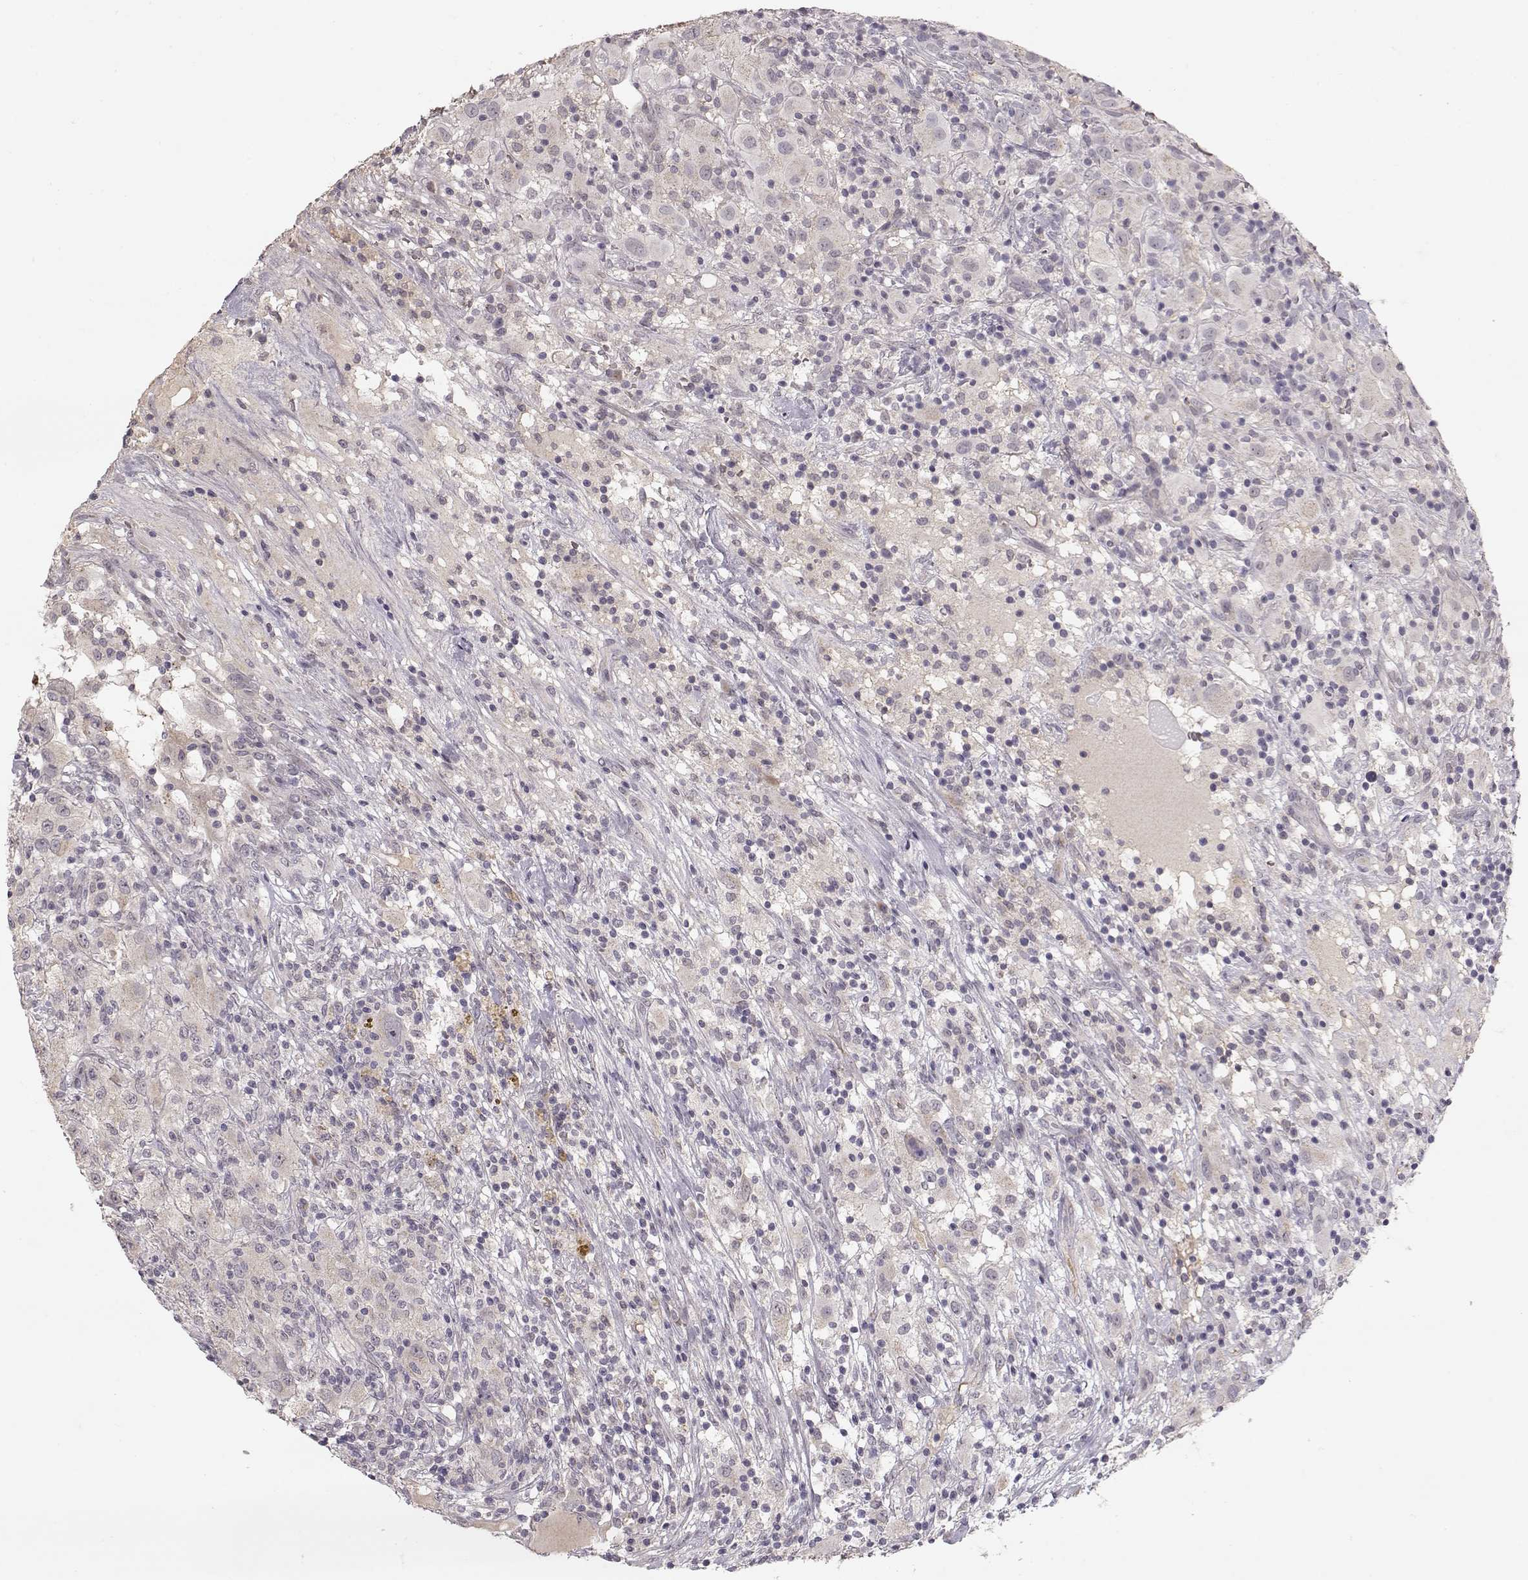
{"staining": {"intensity": "negative", "quantity": "none", "location": "none"}, "tissue": "renal cancer", "cell_type": "Tumor cells", "image_type": "cancer", "snomed": [{"axis": "morphology", "description": "Adenocarcinoma, NOS"}, {"axis": "topography", "description": "Kidney"}], "caption": "Tumor cells are negative for brown protein staining in renal adenocarcinoma.", "gene": "PNMT", "patient": {"sex": "female", "age": 67}}